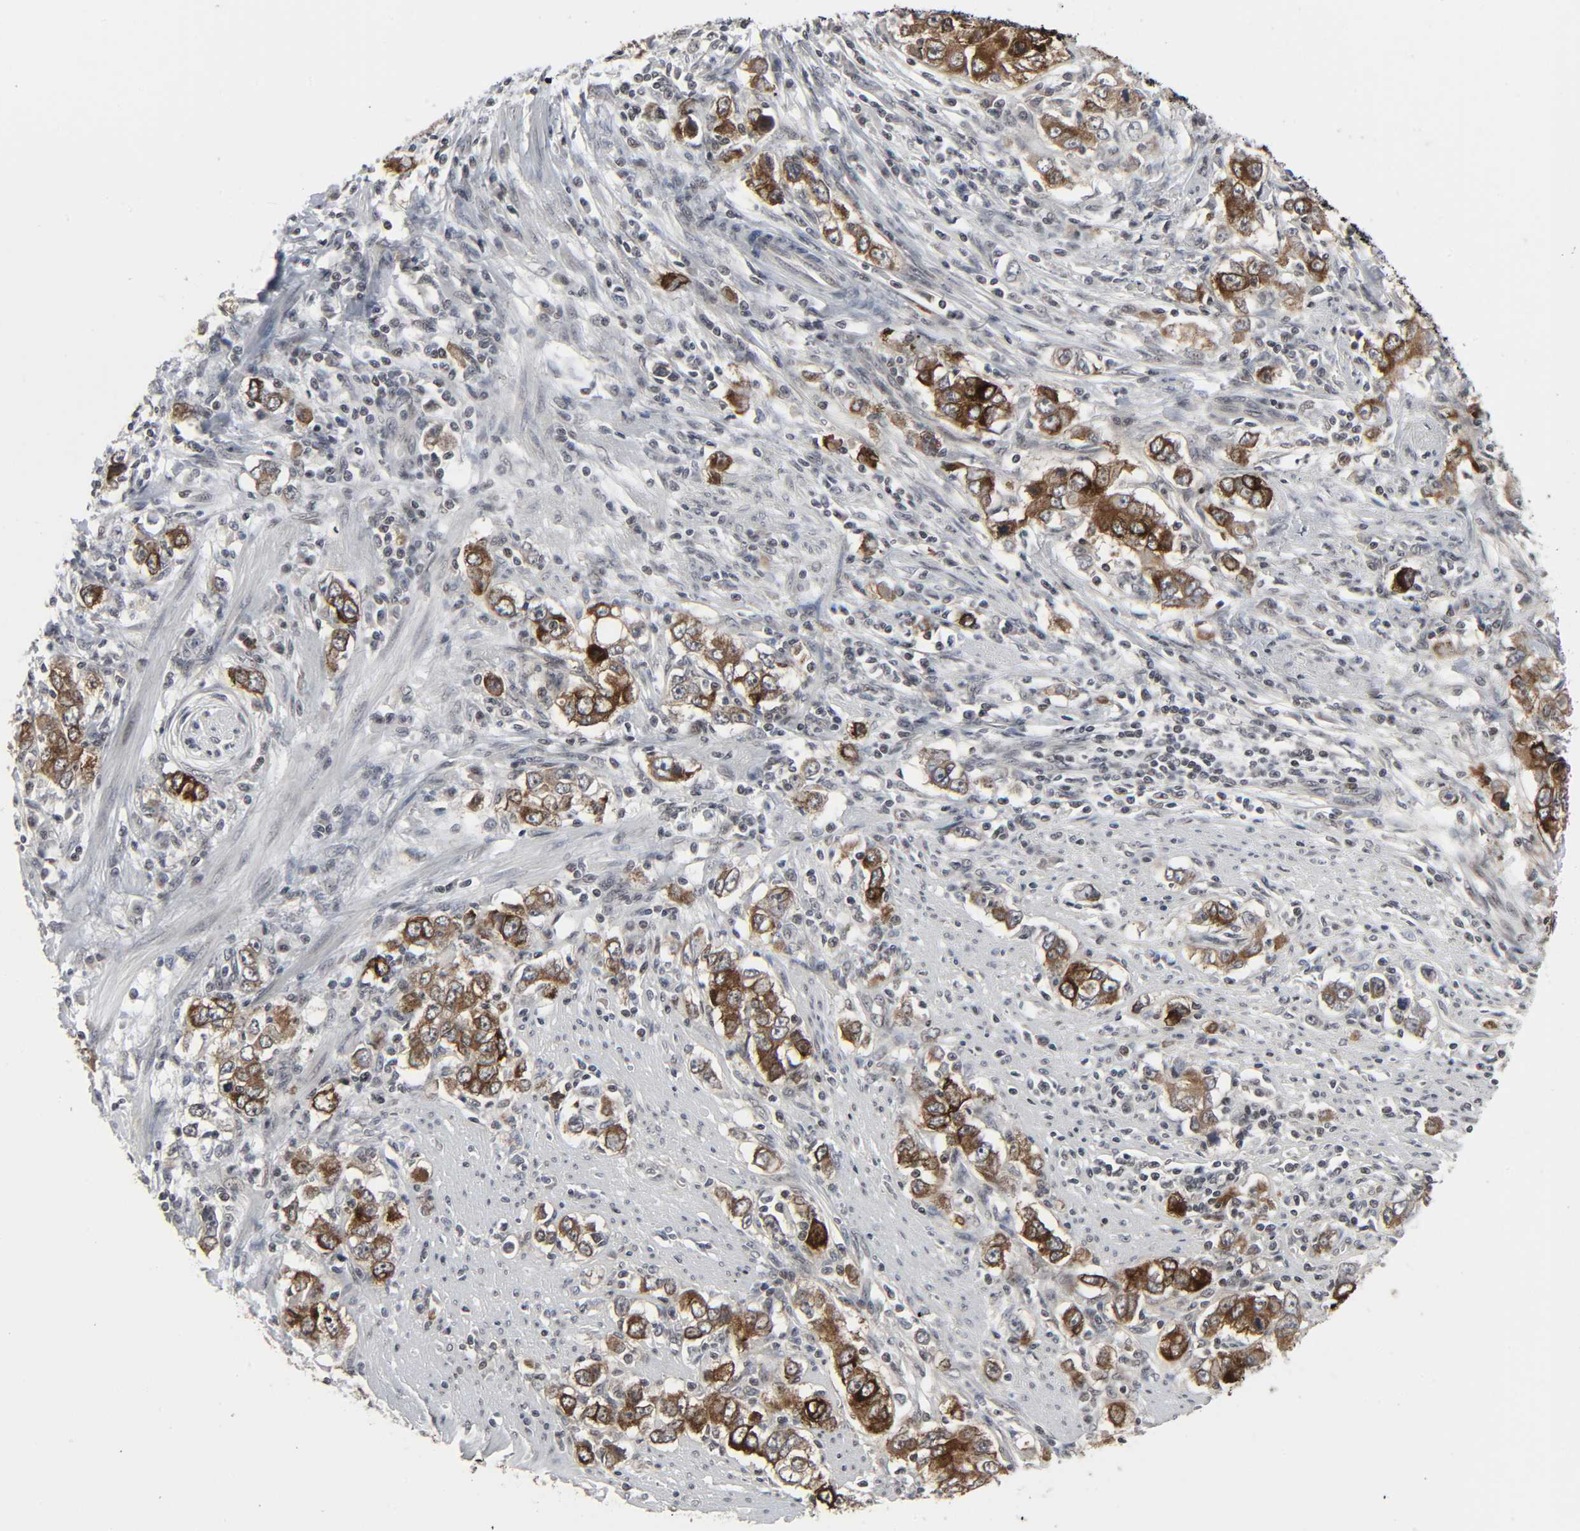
{"staining": {"intensity": "strong", "quantity": "25%-75%", "location": "cytoplasmic/membranous"}, "tissue": "stomach cancer", "cell_type": "Tumor cells", "image_type": "cancer", "snomed": [{"axis": "morphology", "description": "Adenocarcinoma, NOS"}, {"axis": "topography", "description": "Stomach, lower"}], "caption": "Immunohistochemical staining of human adenocarcinoma (stomach) shows strong cytoplasmic/membranous protein positivity in about 25%-75% of tumor cells.", "gene": "MUC1", "patient": {"sex": "female", "age": 72}}